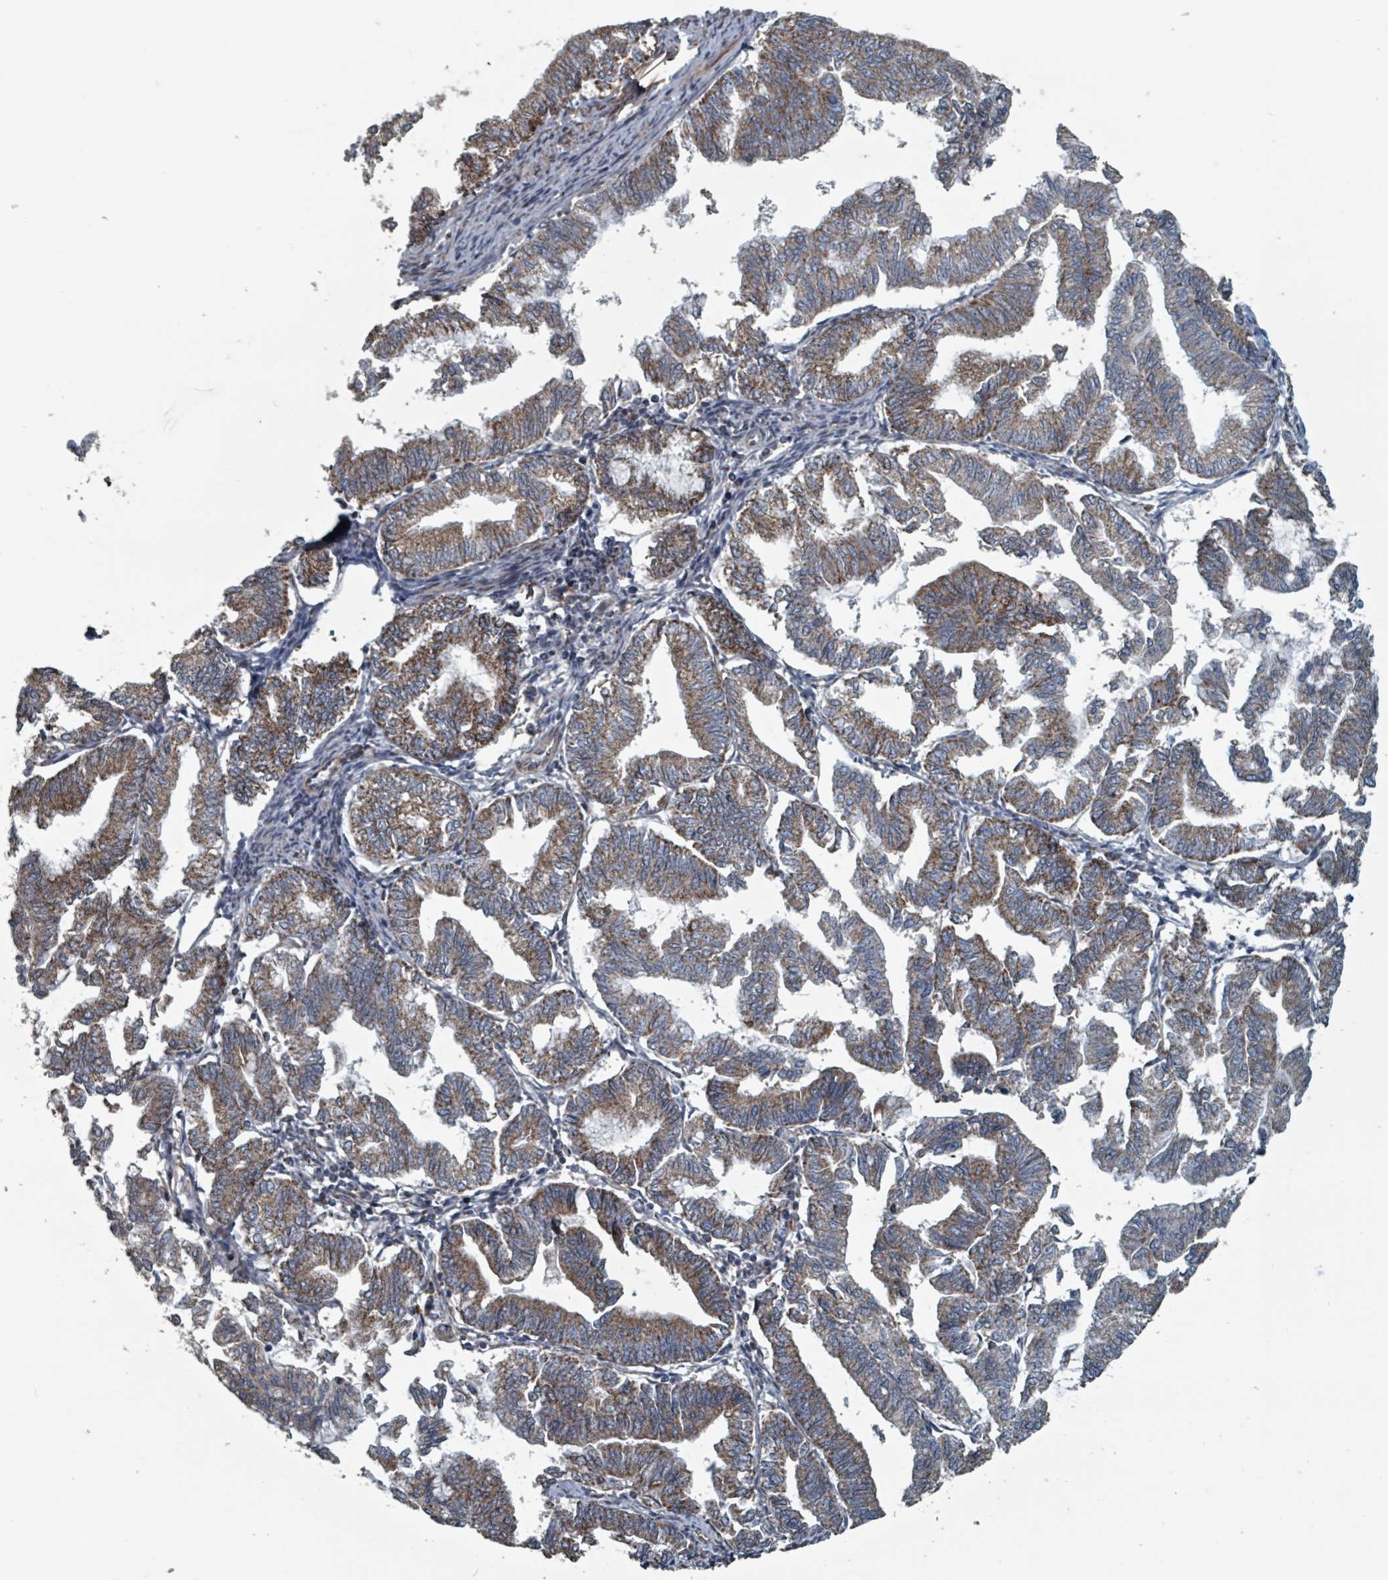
{"staining": {"intensity": "moderate", "quantity": ">75%", "location": "cytoplasmic/membranous"}, "tissue": "endometrial cancer", "cell_type": "Tumor cells", "image_type": "cancer", "snomed": [{"axis": "morphology", "description": "Adenocarcinoma, NOS"}, {"axis": "topography", "description": "Endometrium"}], "caption": "IHC image of human endometrial cancer stained for a protein (brown), which reveals medium levels of moderate cytoplasmic/membranous staining in approximately >75% of tumor cells.", "gene": "MRPL4", "patient": {"sex": "female", "age": 79}}